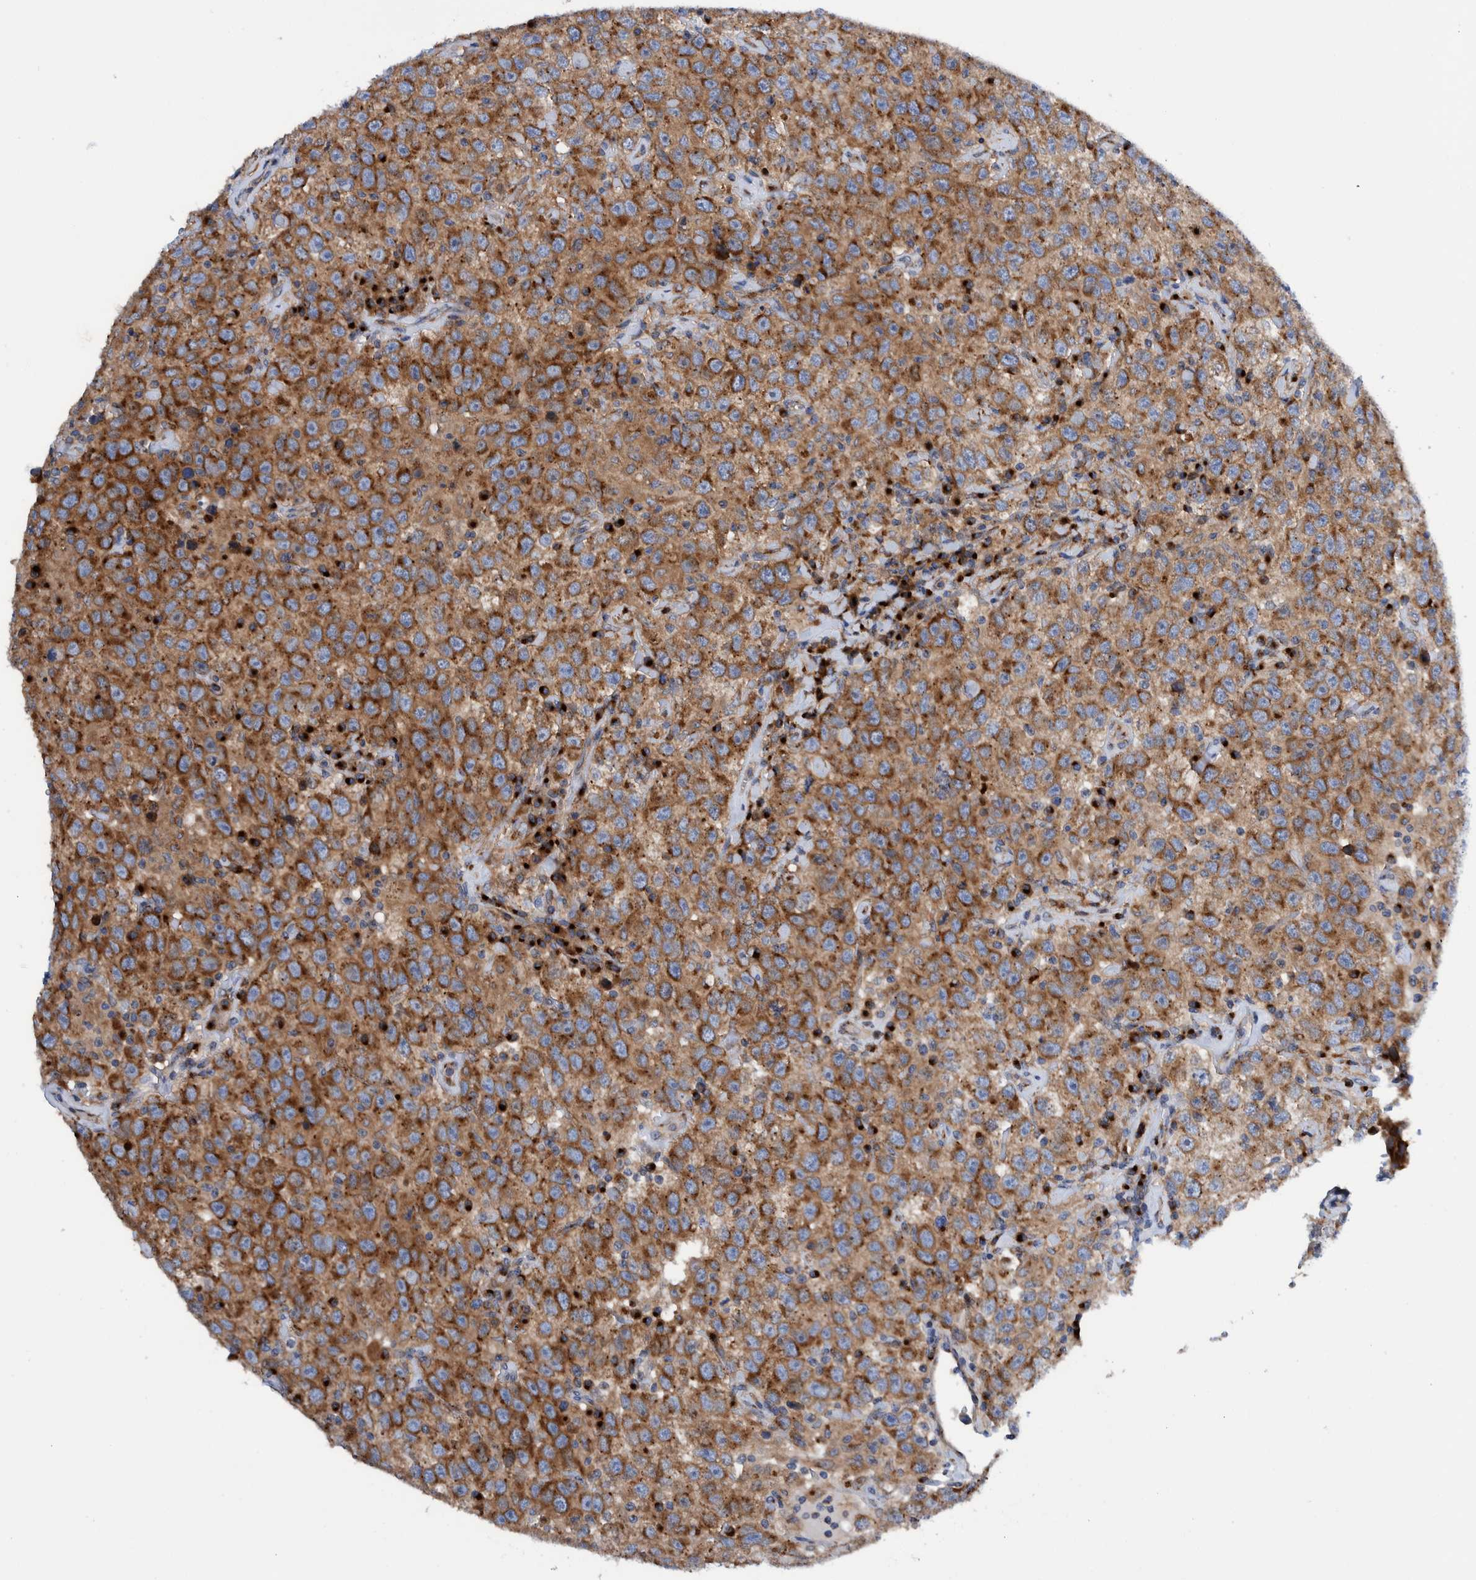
{"staining": {"intensity": "strong", "quantity": ">75%", "location": "cytoplasmic/membranous"}, "tissue": "testis cancer", "cell_type": "Tumor cells", "image_type": "cancer", "snomed": [{"axis": "morphology", "description": "Seminoma, NOS"}, {"axis": "topography", "description": "Testis"}], "caption": "This is a micrograph of immunohistochemistry staining of seminoma (testis), which shows strong positivity in the cytoplasmic/membranous of tumor cells.", "gene": "TRIM58", "patient": {"sex": "male", "age": 41}}